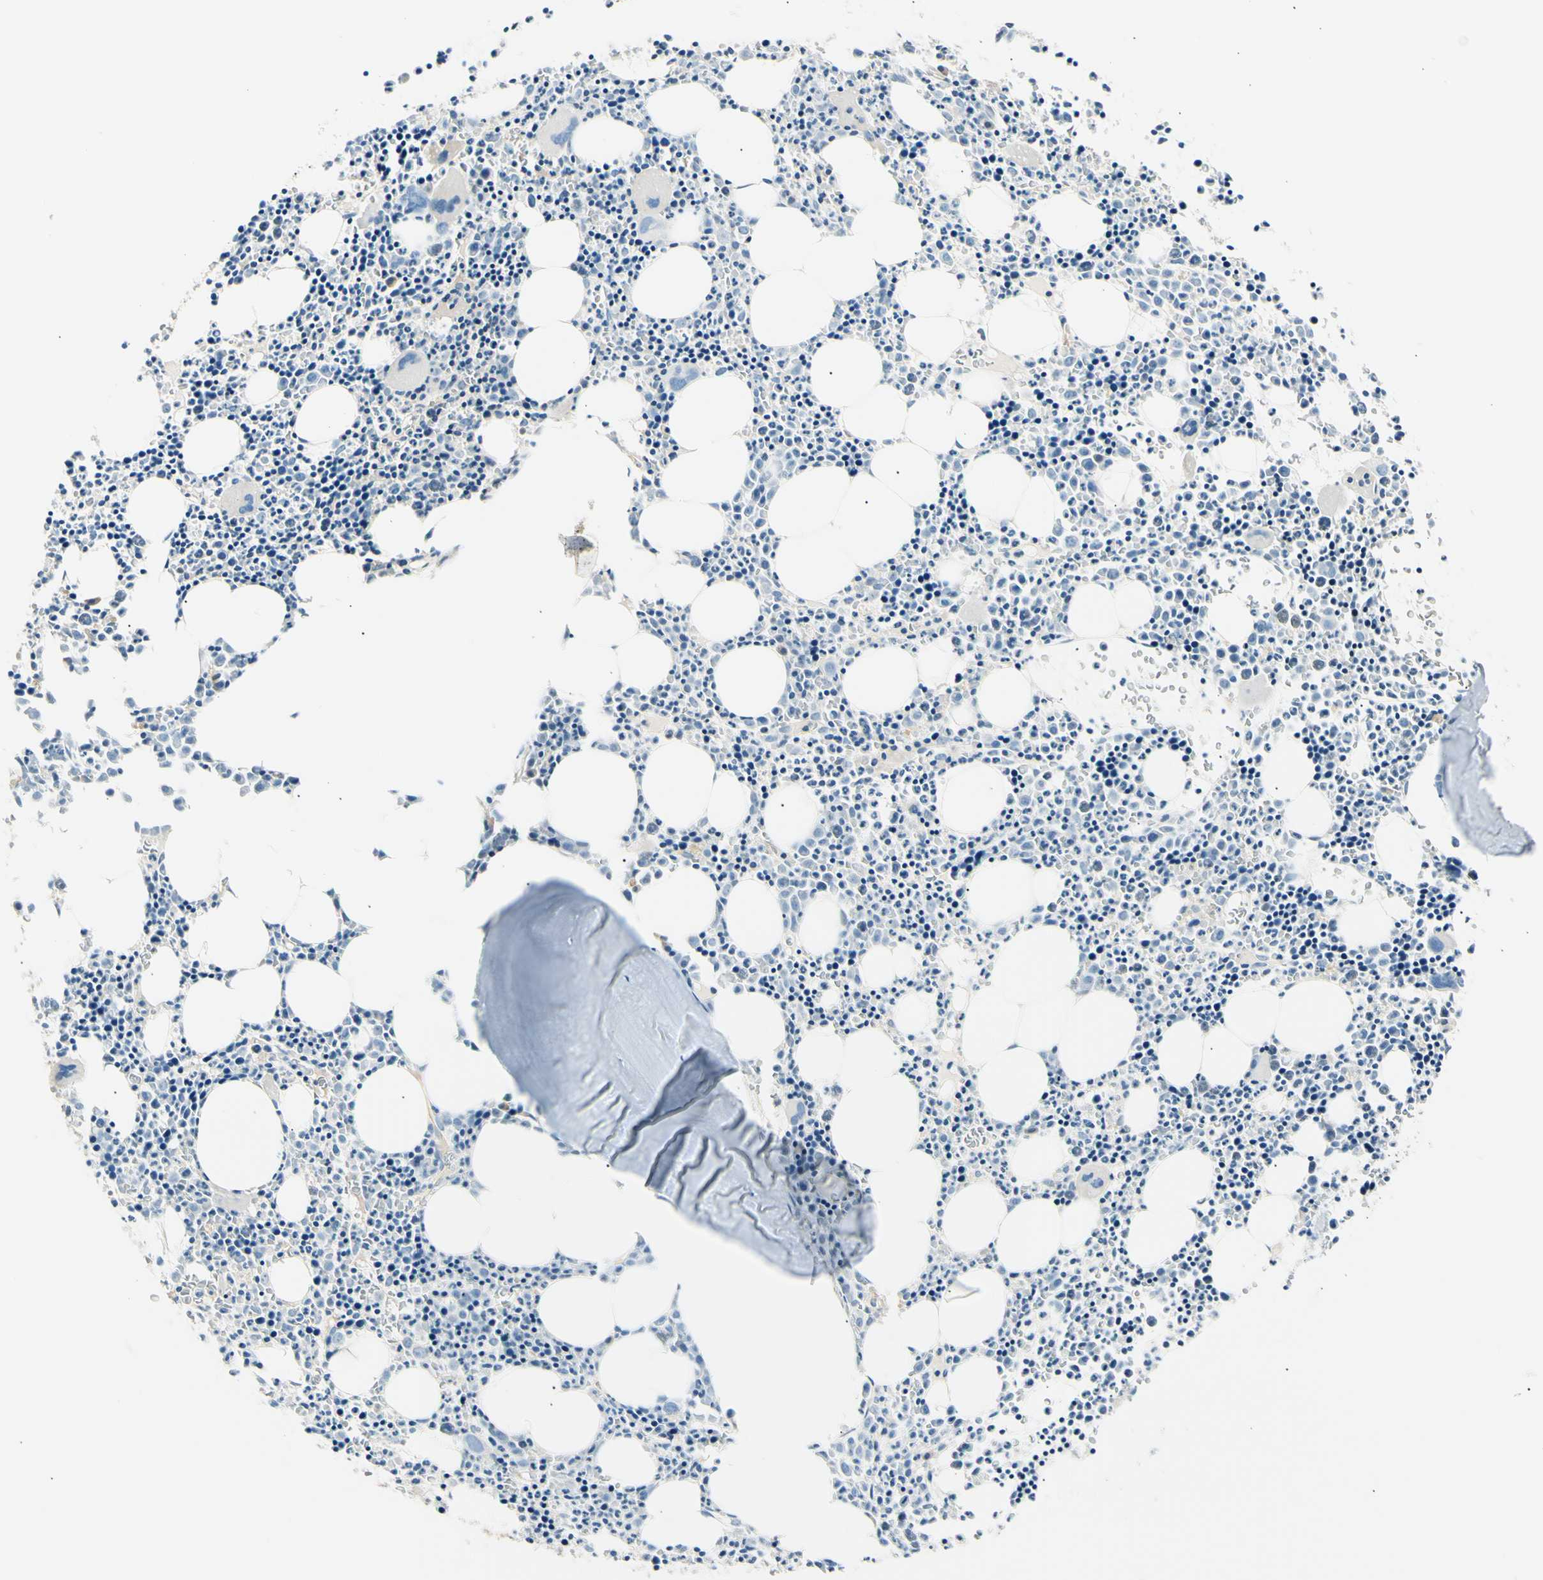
{"staining": {"intensity": "negative", "quantity": "none", "location": "none"}, "tissue": "bone marrow", "cell_type": "Hematopoietic cells", "image_type": "normal", "snomed": [{"axis": "morphology", "description": "Normal tissue, NOS"}, {"axis": "morphology", "description": "Inflammation, NOS"}, {"axis": "topography", "description": "Bone marrow"}], "caption": "Immunohistochemistry (IHC) histopathology image of benign human bone marrow stained for a protein (brown), which demonstrates no expression in hematopoietic cells. (DAB (3,3'-diaminobenzidine) immunohistochemistry visualized using brightfield microscopy, high magnification).", "gene": "LHPP", "patient": {"sex": "female", "age": 17}}